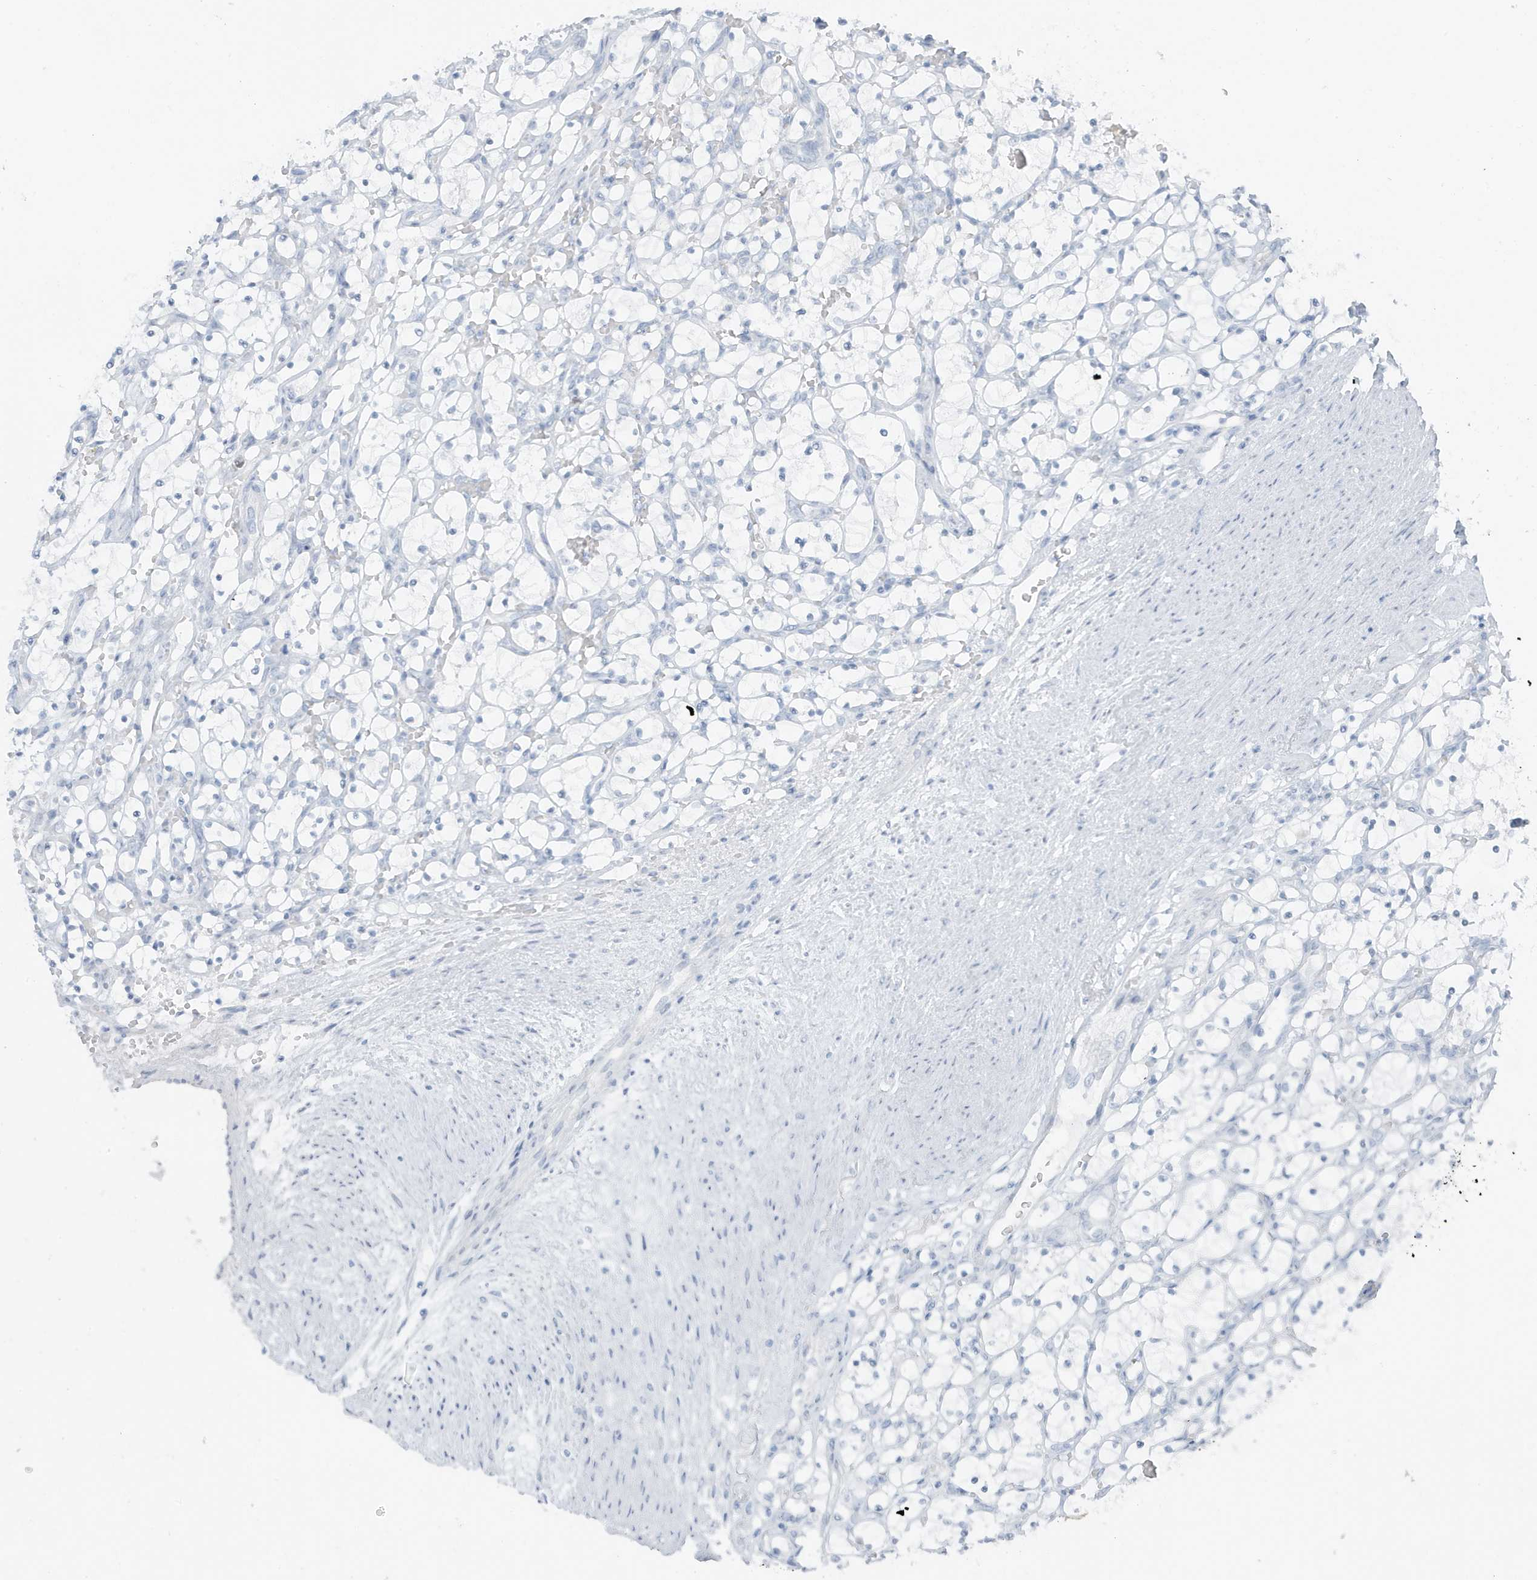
{"staining": {"intensity": "negative", "quantity": "none", "location": "none"}, "tissue": "renal cancer", "cell_type": "Tumor cells", "image_type": "cancer", "snomed": [{"axis": "morphology", "description": "Adenocarcinoma, NOS"}, {"axis": "topography", "description": "Kidney"}], "caption": "This is an immunohistochemistry (IHC) histopathology image of human renal cancer (adenocarcinoma). There is no expression in tumor cells.", "gene": "ZFP64", "patient": {"sex": "female", "age": 69}}